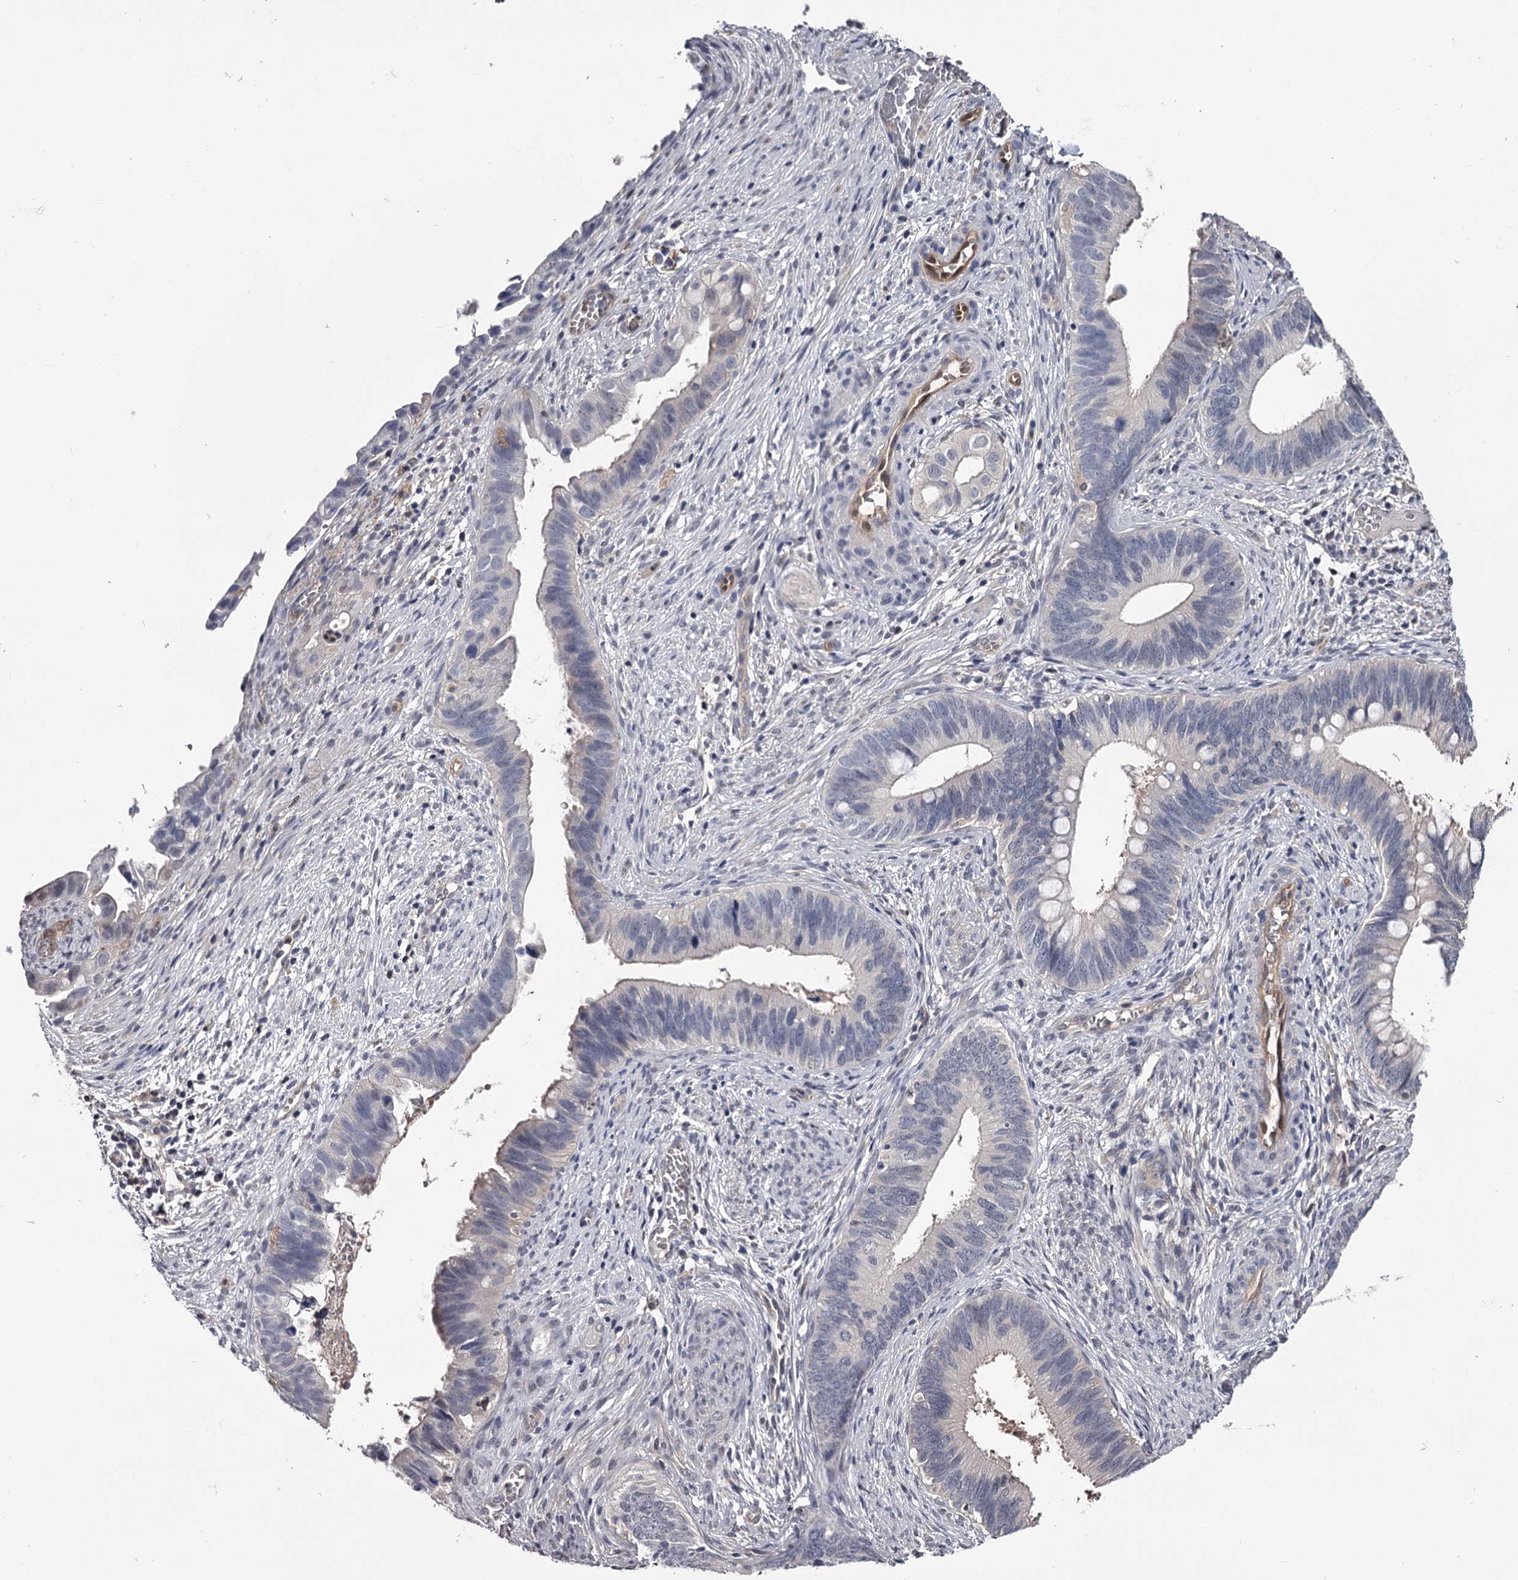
{"staining": {"intensity": "negative", "quantity": "none", "location": "none"}, "tissue": "cervical cancer", "cell_type": "Tumor cells", "image_type": "cancer", "snomed": [{"axis": "morphology", "description": "Adenocarcinoma, NOS"}, {"axis": "topography", "description": "Cervix"}], "caption": "Cervical adenocarcinoma stained for a protein using immunohistochemistry (IHC) shows no positivity tumor cells.", "gene": "GSTO1", "patient": {"sex": "female", "age": 42}}